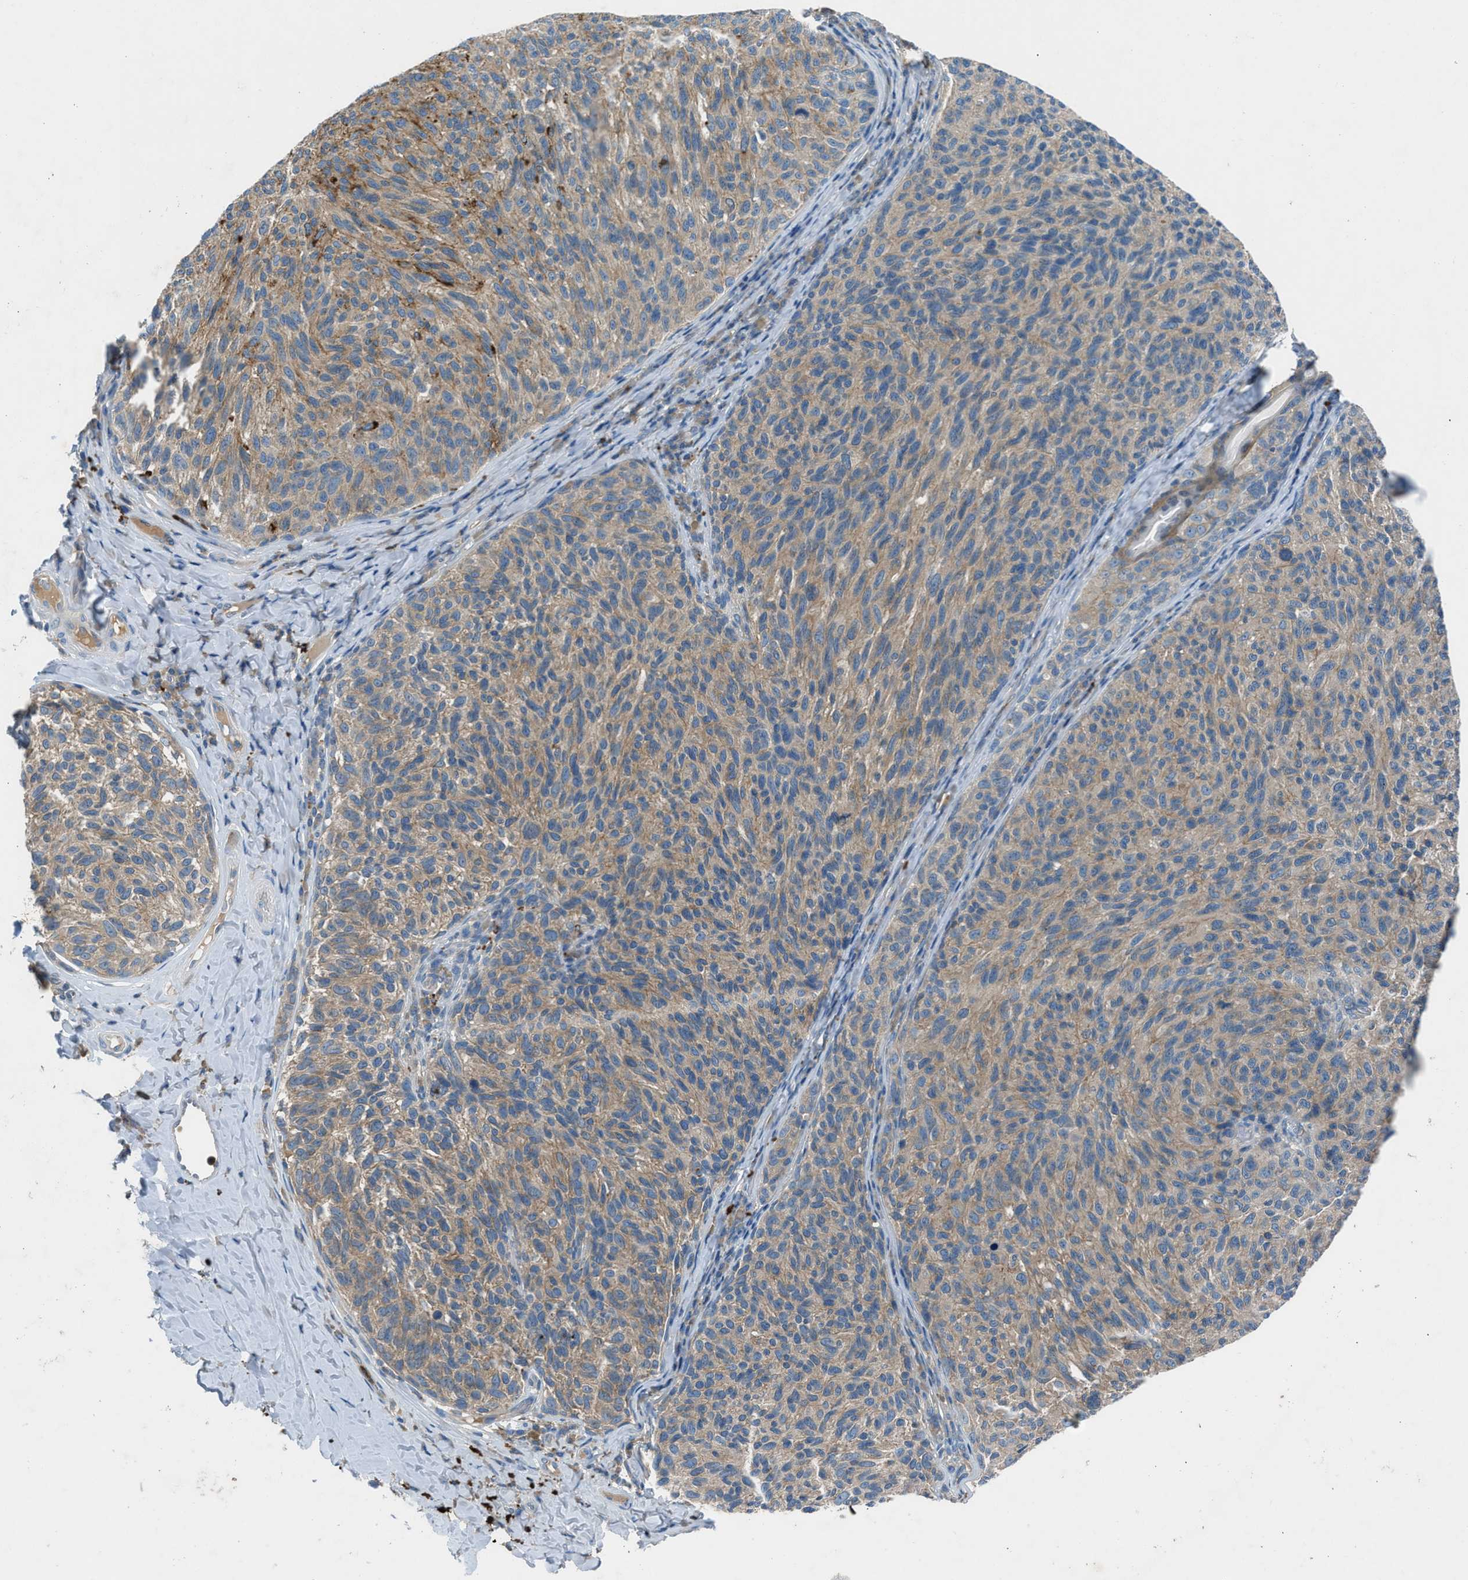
{"staining": {"intensity": "weak", "quantity": ">75%", "location": "cytoplasmic/membranous"}, "tissue": "melanoma", "cell_type": "Tumor cells", "image_type": "cancer", "snomed": [{"axis": "morphology", "description": "Malignant melanoma, NOS"}, {"axis": "topography", "description": "Skin"}], "caption": "Immunohistochemical staining of melanoma displays weak cytoplasmic/membranous protein staining in approximately >75% of tumor cells. The staining is performed using DAB brown chromogen to label protein expression. The nuclei are counter-stained blue using hematoxylin.", "gene": "BMP1", "patient": {"sex": "female", "age": 73}}